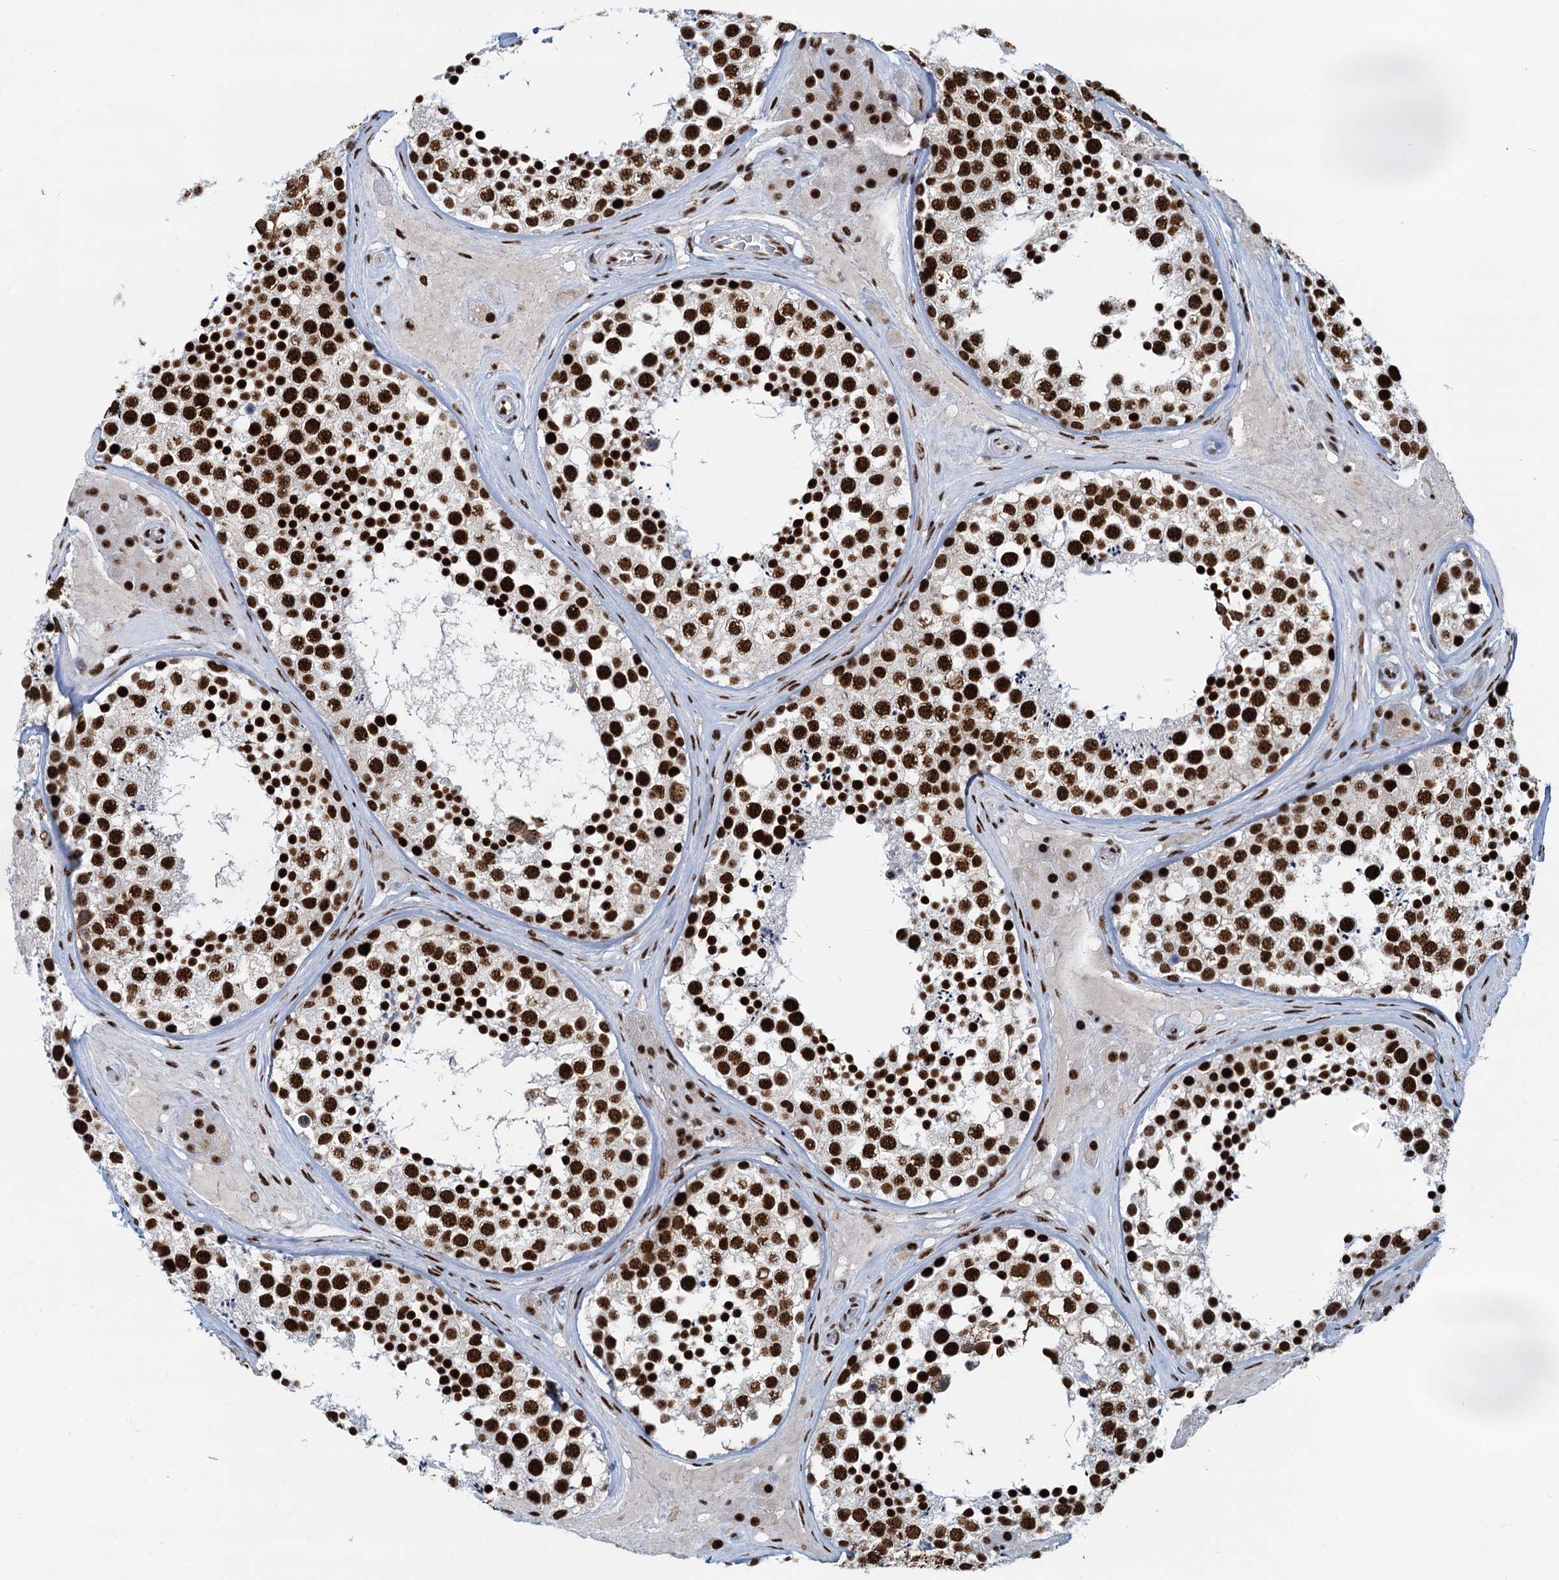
{"staining": {"intensity": "strong", "quantity": ">75%", "location": "nuclear"}, "tissue": "testis", "cell_type": "Cells in seminiferous ducts", "image_type": "normal", "snomed": [{"axis": "morphology", "description": "Normal tissue, NOS"}, {"axis": "topography", "description": "Testis"}], "caption": "A high amount of strong nuclear expression is identified in approximately >75% of cells in seminiferous ducts in unremarkable testis.", "gene": "RBM26", "patient": {"sex": "male", "age": 46}}